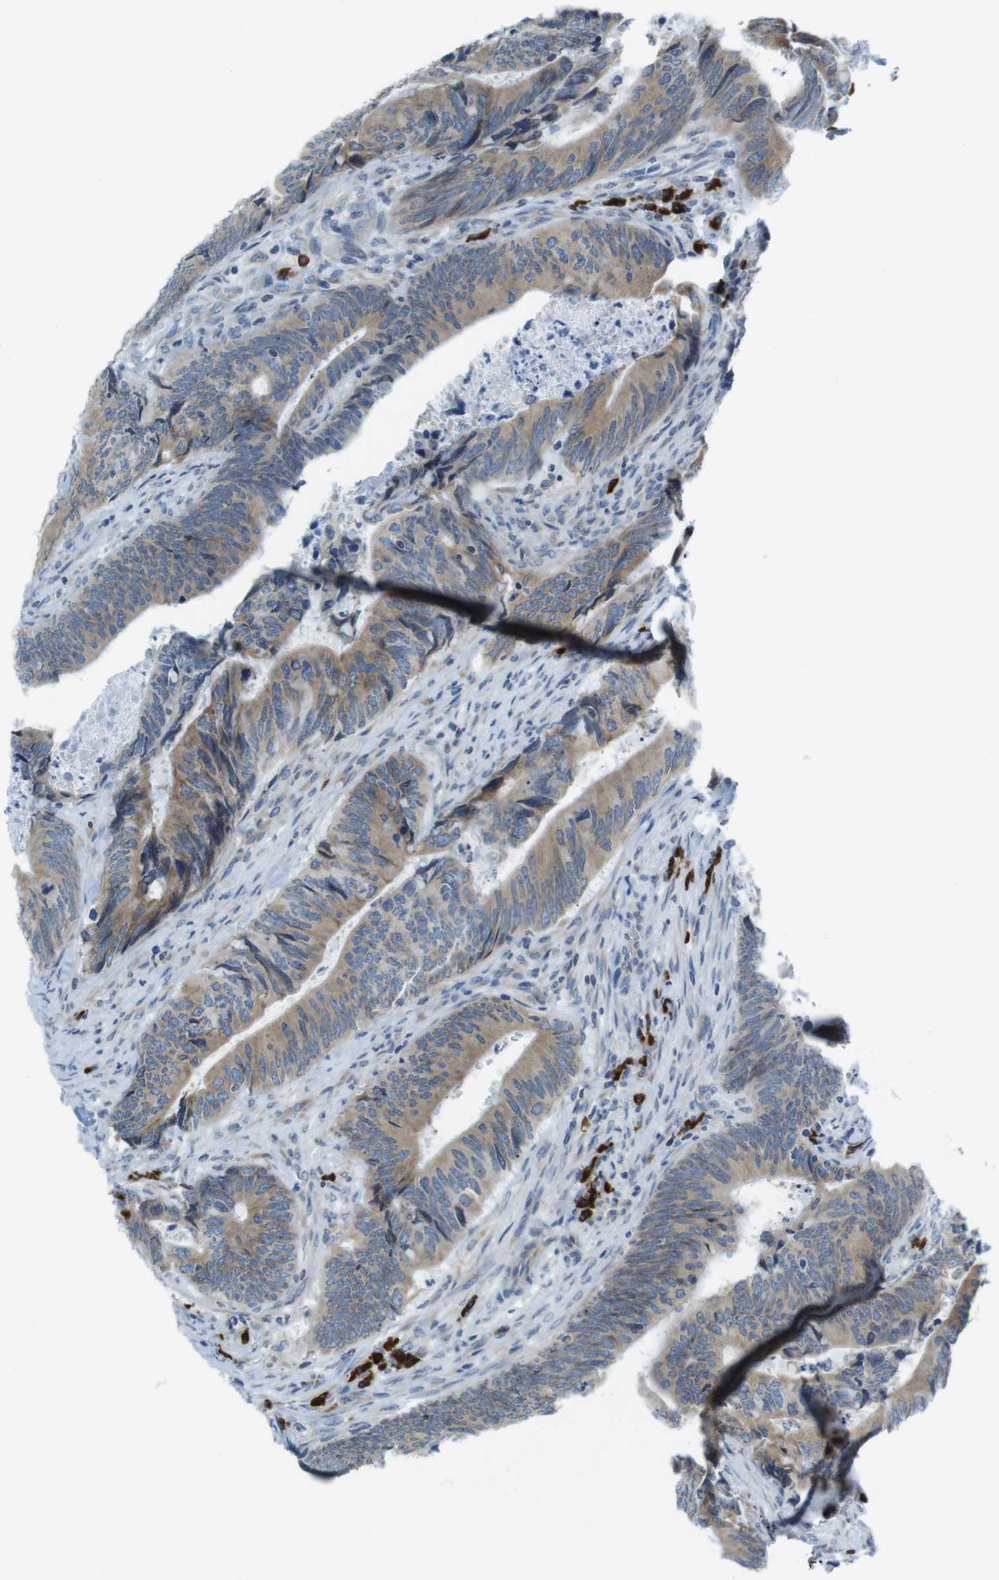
{"staining": {"intensity": "weak", "quantity": ">75%", "location": "cytoplasmic/membranous"}, "tissue": "colorectal cancer", "cell_type": "Tumor cells", "image_type": "cancer", "snomed": [{"axis": "morphology", "description": "Normal tissue, NOS"}, {"axis": "morphology", "description": "Adenocarcinoma, NOS"}, {"axis": "topography", "description": "Colon"}], "caption": "Adenocarcinoma (colorectal) stained for a protein shows weak cytoplasmic/membranous positivity in tumor cells.", "gene": "CLPTM1L", "patient": {"sex": "male", "age": 56}}